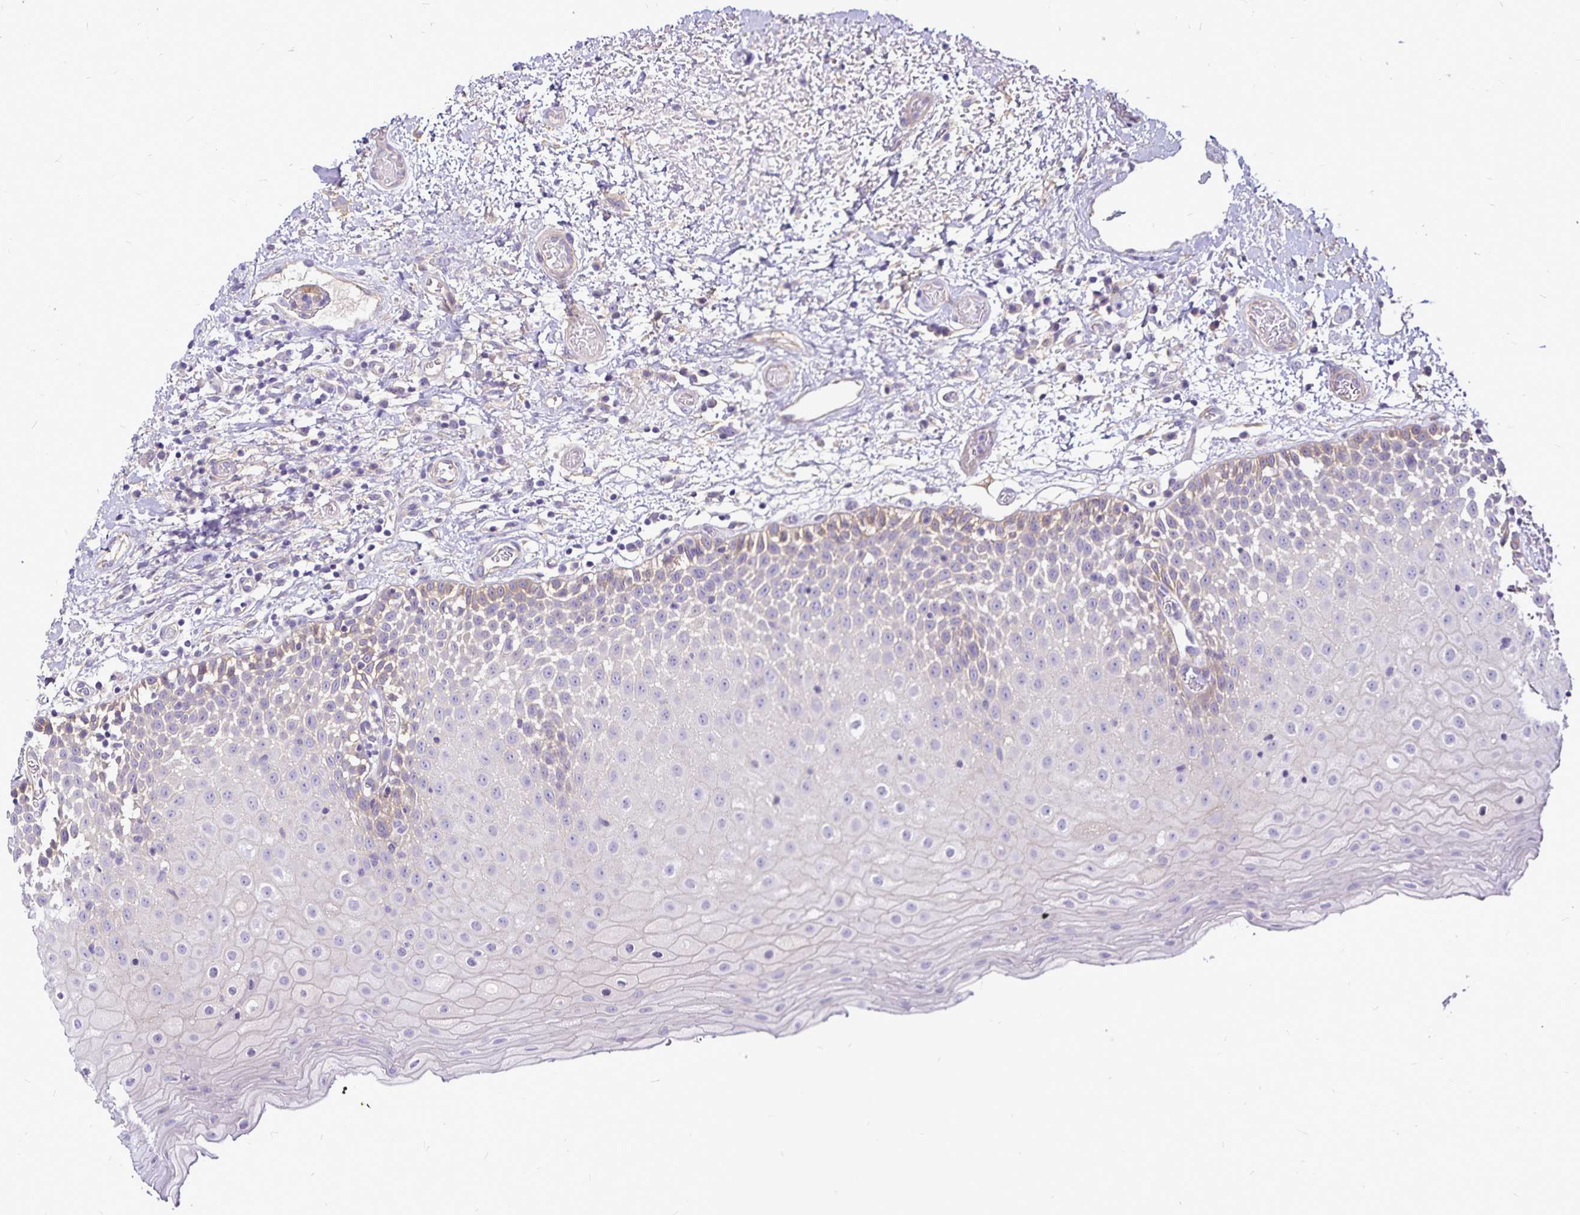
{"staining": {"intensity": "weak", "quantity": "<25%", "location": "cytoplasmic/membranous"}, "tissue": "oral mucosa", "cell_type": "Squamous epithelial cells", "image_type": "normal", "snomed": [{"axis": "morphology", "description": "Normal tissue, NOS"}, {"axis": "topography", "description": "Oral tissue"}], "caption": "The immunohistochemistry (IHC) micrograph has no significant expression in squamous epithelial cells of oral mucosa. Brightfield microscopy of immunohistochemistry (IHC) stained with DAB (3,3'-diaminobenzidine) (brown) and hematoxylin (blue), captured at high magnification.", "gene": "GNG12", "patient": {"sex": "female", "age": 82}}